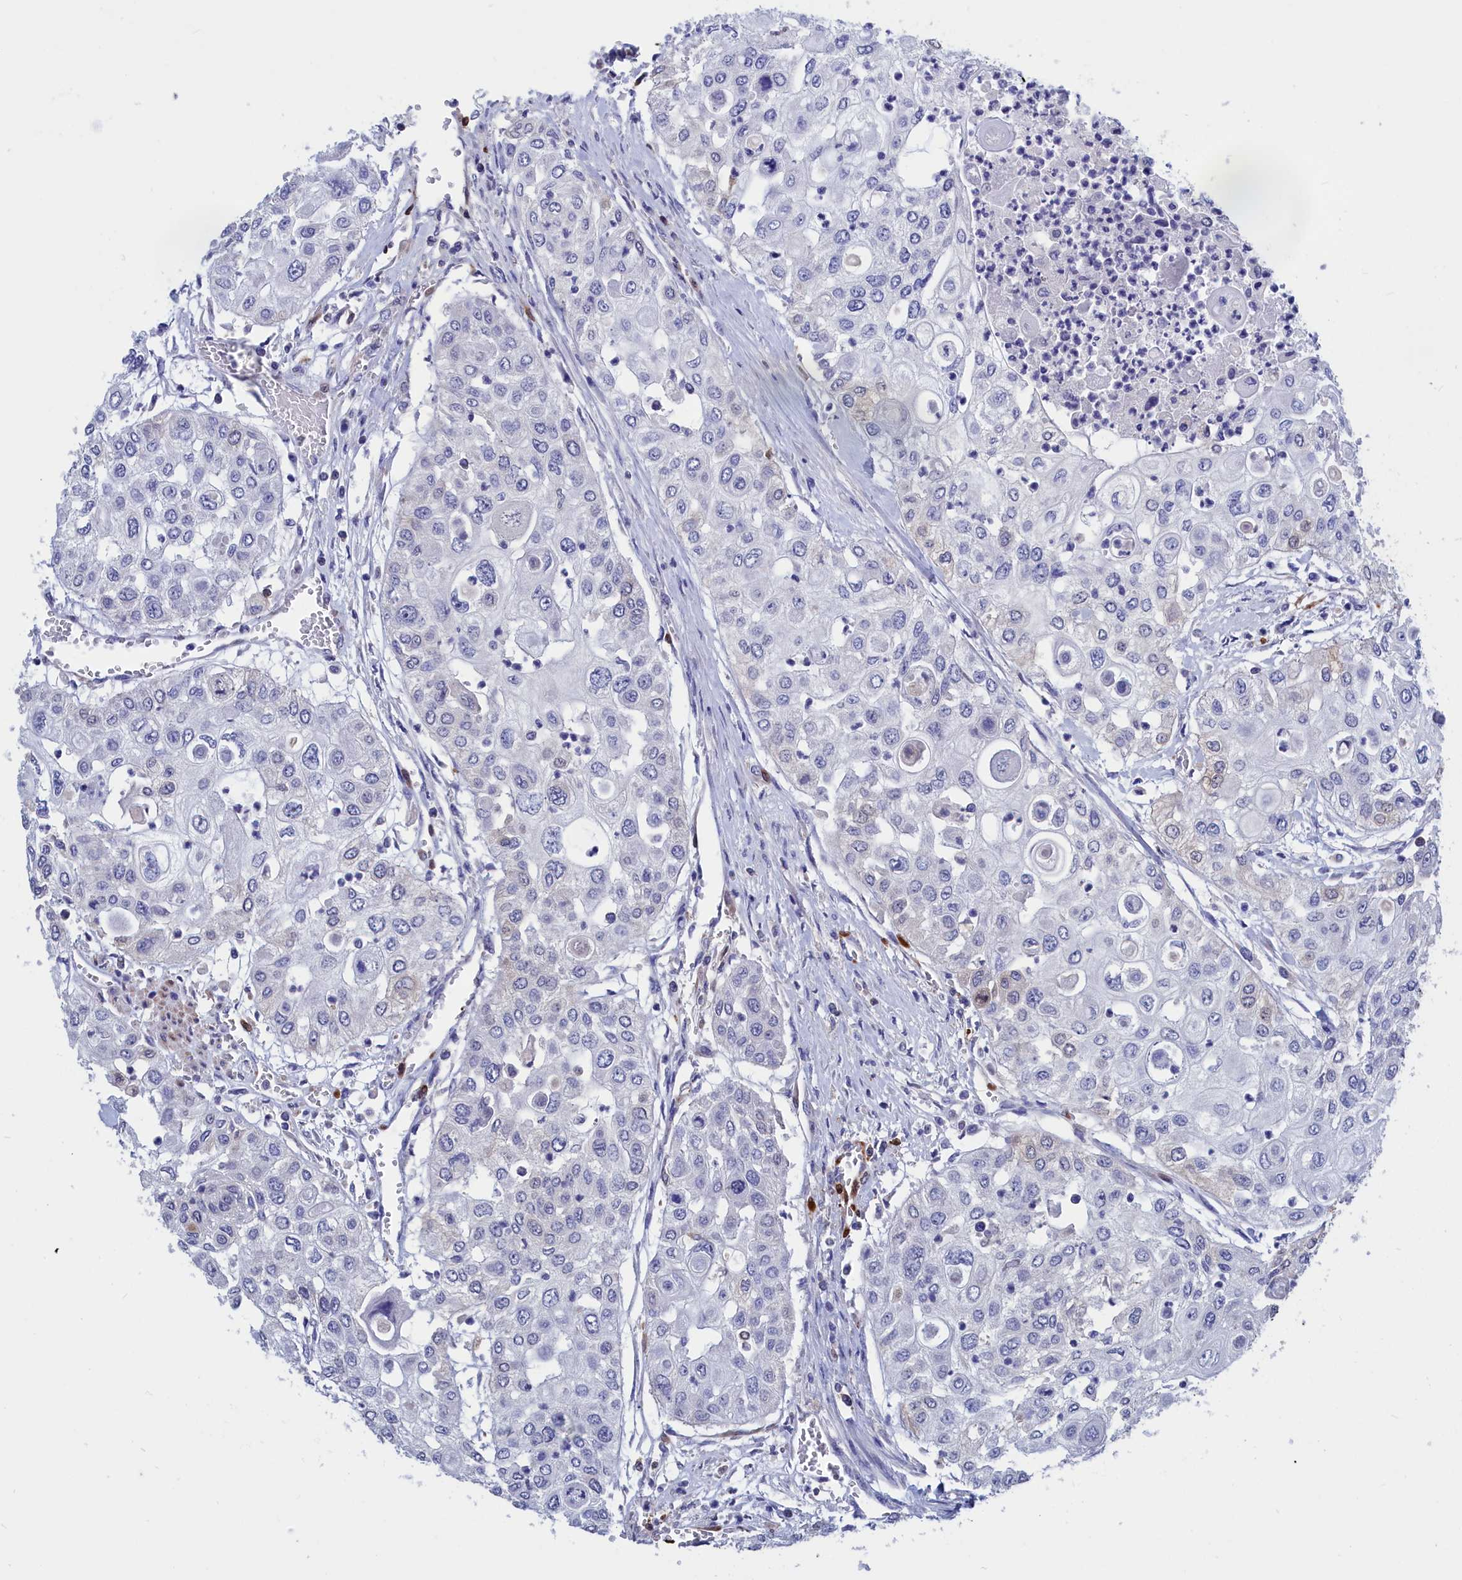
{"staining": {"intensity": "negative", "quantity": "none", "location": "none"}, "tissue": "urothelial cancer", "cell_type": "Tumor cells", "image_type": "cancer", "snomed": [{"axis": "morphology", "description": "Urothelial carcinoma, High grade"}, {"axis": "topography", "description": "Urinary bladder"}], "caption": "An immunohistochemistry image of urothelial cancer is shown. There is no staining in tumor cells of urothelial cancer.", "gene": "CRIP1", "patient": {"sex": "female", "age": 79}}